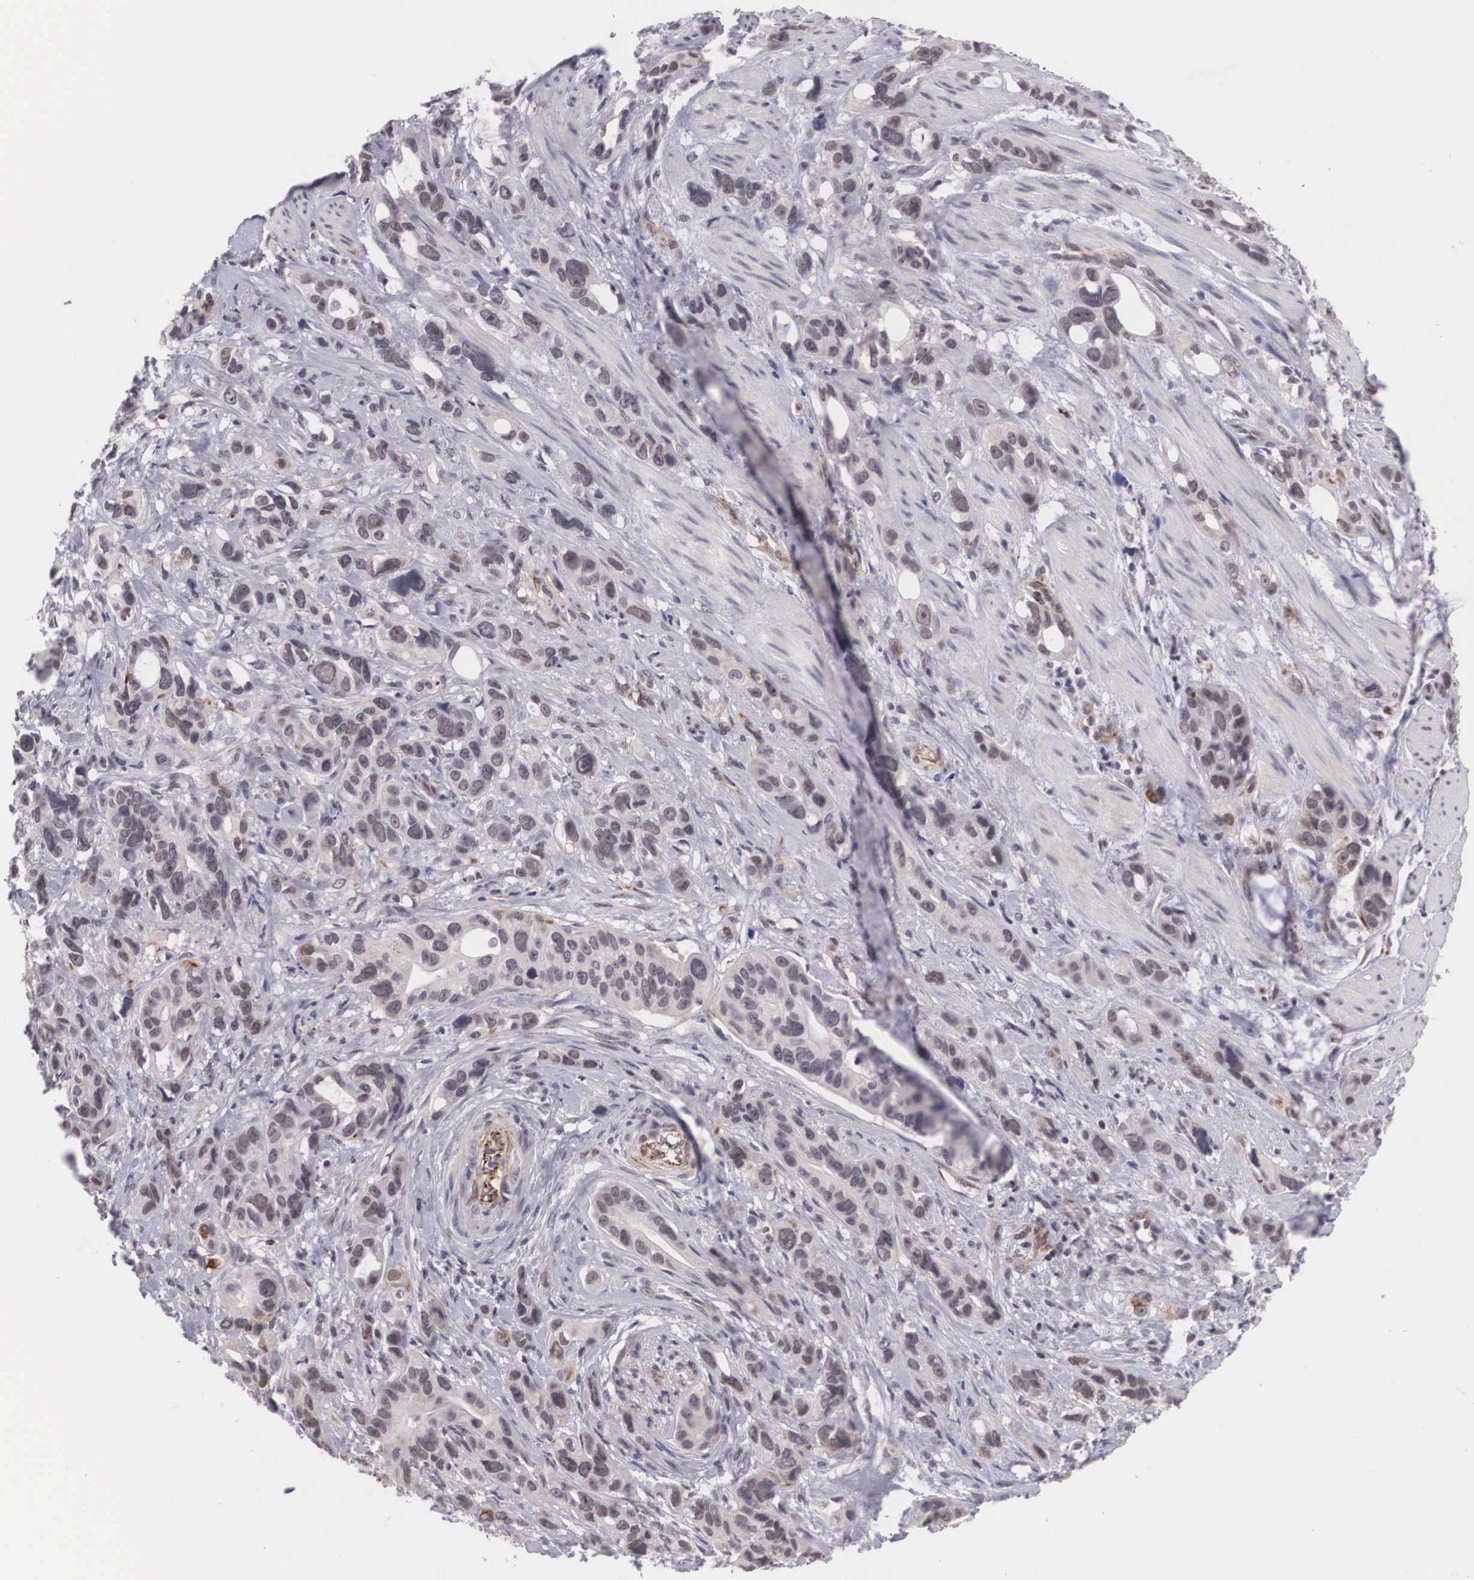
{"staining": {"intensity": "weak", "quantity": "<25%", "location": "nuclear"}, "tissue": "stomach cancer", "cell_type": "Tumor cells", "image_type": "cancer", "snomed": [{"axis": "morphology", "description": "Adenocarcinoma, NOS"}, {"axis": "topography", "description": "Stomach, upper"}], "caption": "There is no significant expression in tumor cells of stomach cancer (adenocarcinoma).", "gene": "MORC2", "patient": {"sex": "male", "age": 47}}